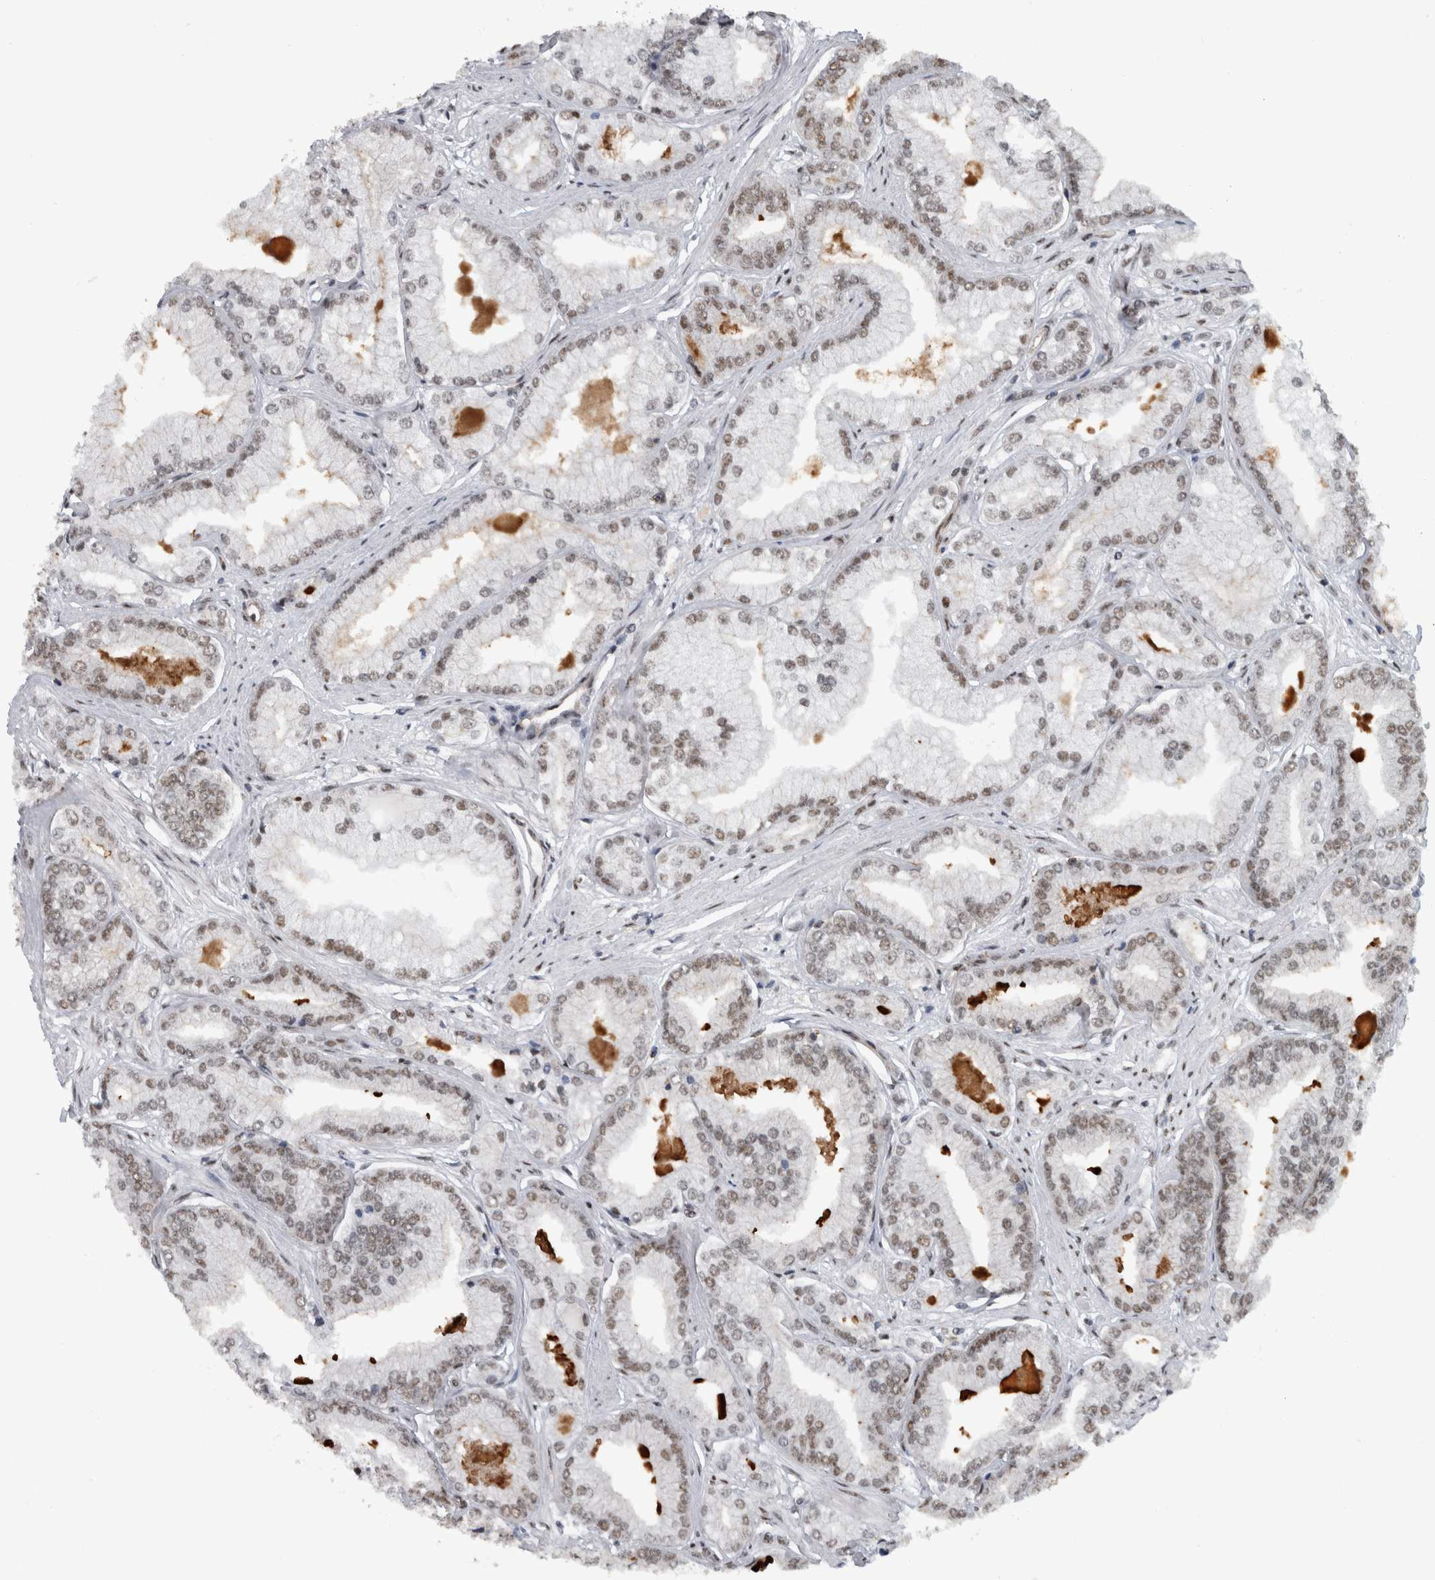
{"staining": {"intensity": "moderate", "quantity": ">75%", "location": "nuclear"}, "tissue": "prostate cancer", "cell_type": "Tumor cells", "image_type": "cancer", "snomed": [{"axis": "morphology", "description": "Adenocarcinoma, Low grade"}, {"axis": "topography", "description": "Prostate"}], "caption": "The histopathology image exhibits staining of prostate cancer (low-grade adenocarcinoma), revealing moderate nuclear protein staining (brown color) within tumor cells.", "gene": "FAM135B", "patient": {"sex": "male", "age": 52}}